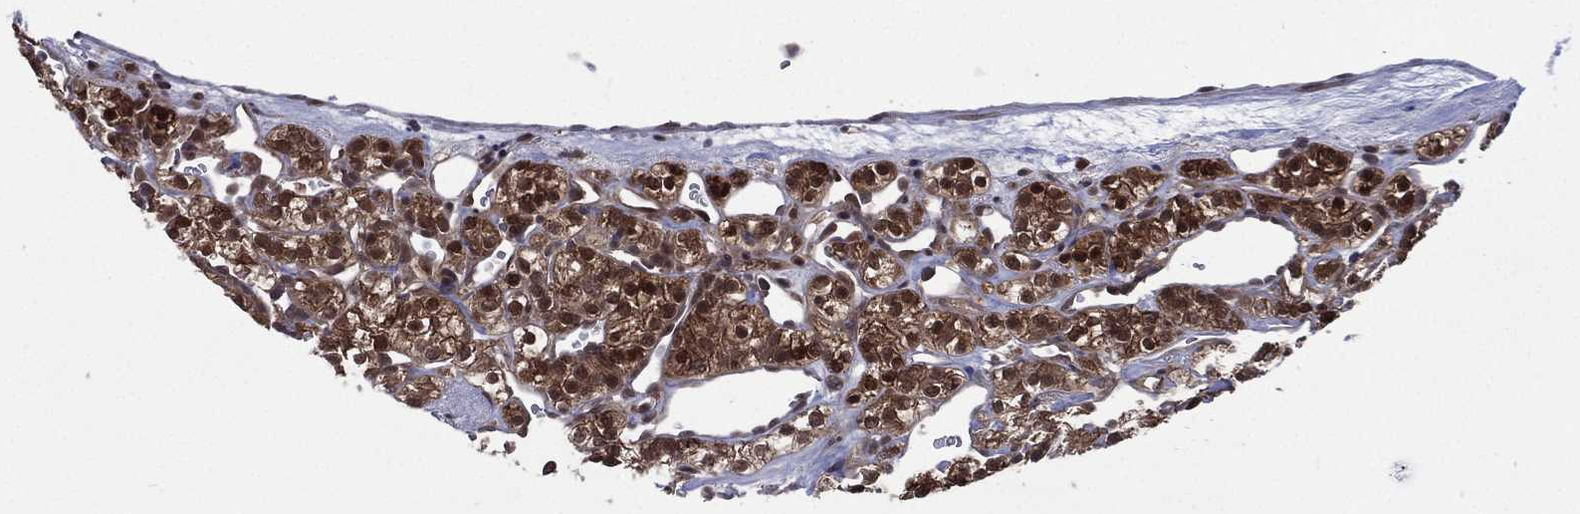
{"staining": {"intensity": "strong", "quantity": "25%-75%", "location": "cytoplasmic/membranous,nuclear"}, "tissue": "renal cancer", "cell_type": "Tumor cells", "image_type": "cancer", "snomed": [{"axis": "morphology", "description": "Adenocarcinoma, NOS"}, {"axis": "topography", "description": "Kidney"}], "caption": "Brown immunohistochemical staining in renal cancer (adenocarcinoma) reveals strong cytoplasmic/membranous and nuclear positivity in about 25%-75% of tumor cells. (Brightfield microscopy of DAB IHC at high magnification).", "gene": "MTAP", "patient": {"sex": "male", "age": 77}}